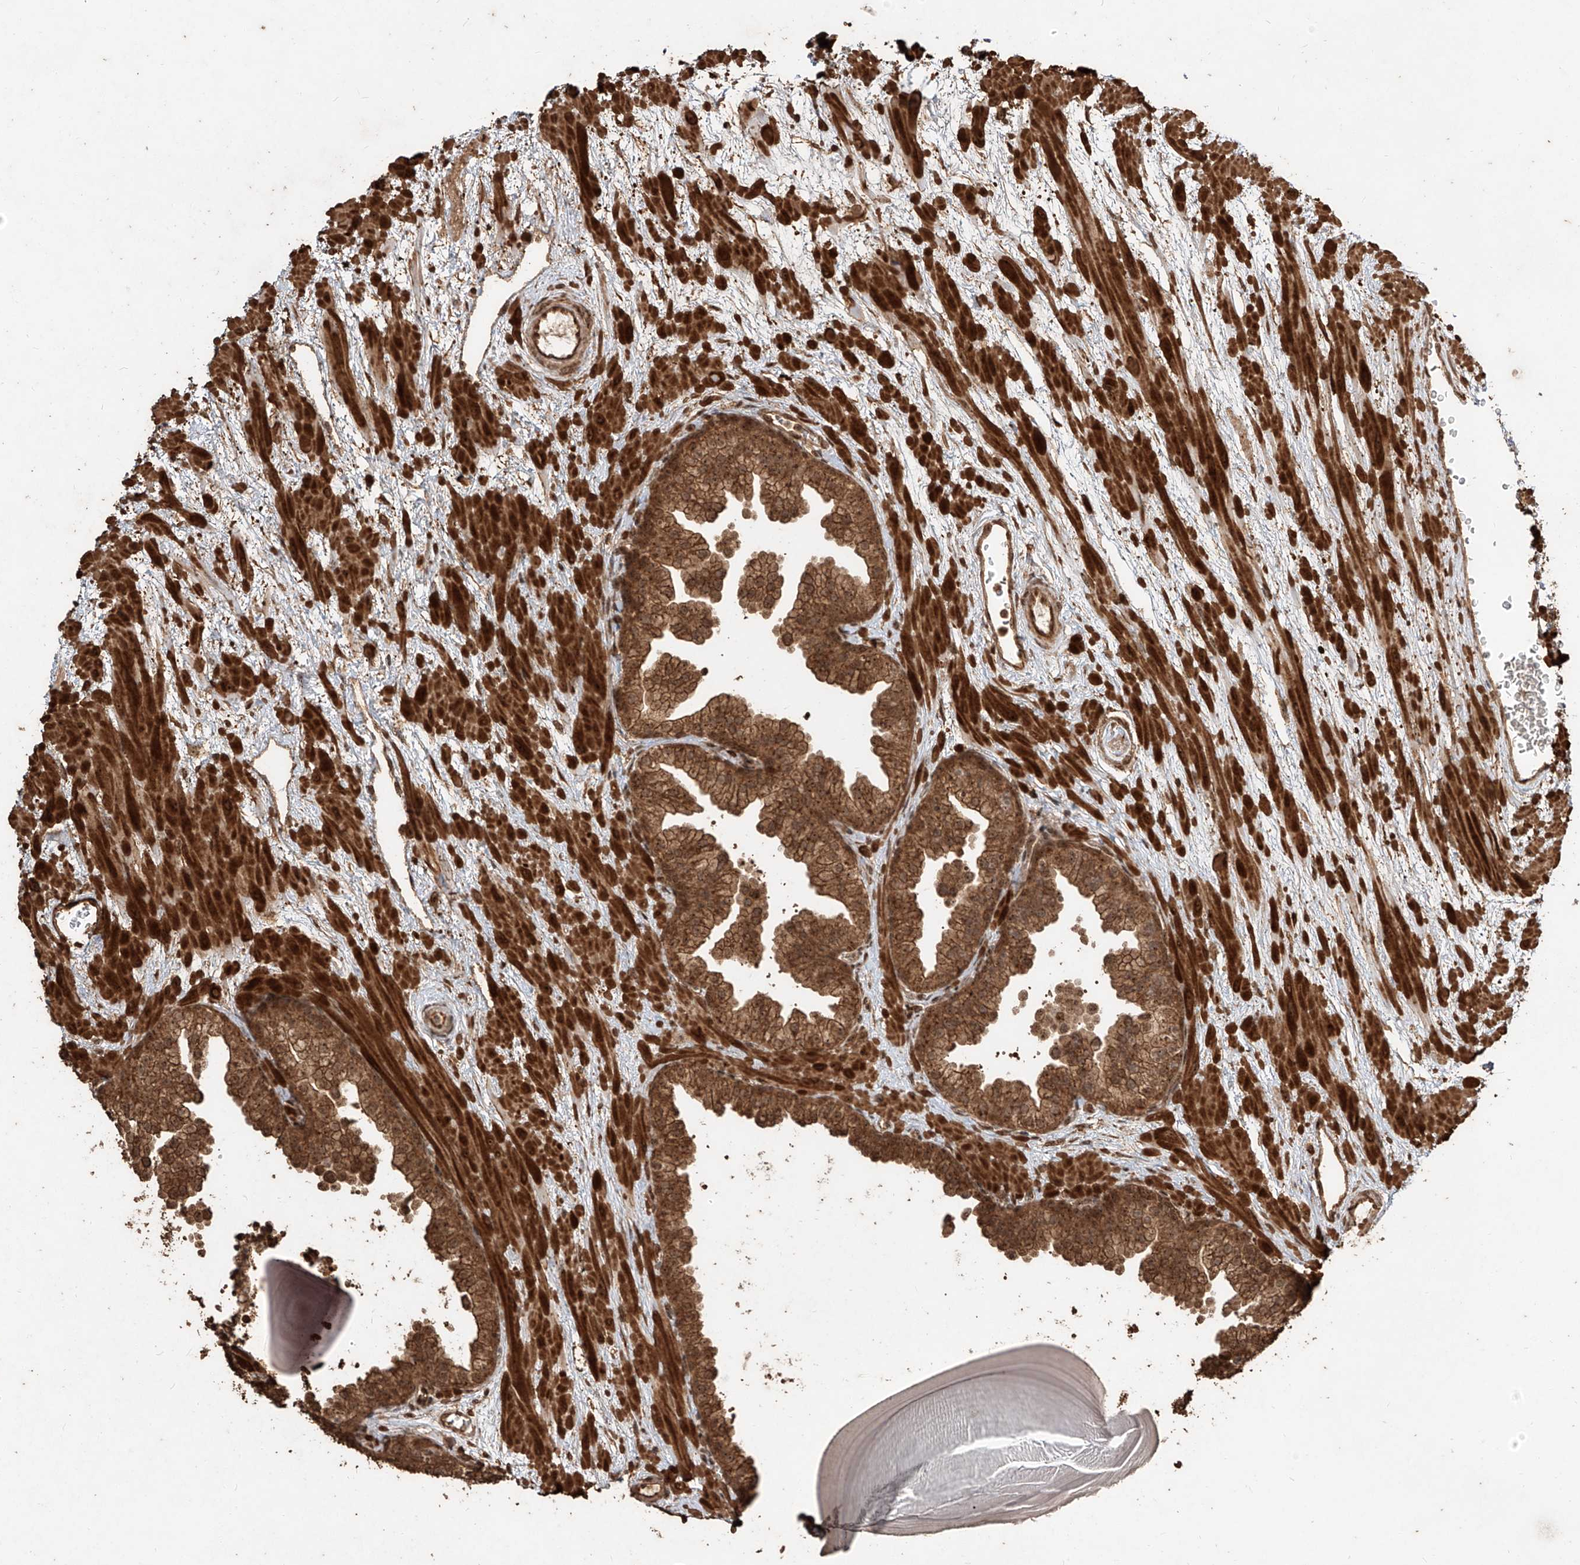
{"staining": {"intensity": "strong", "quantity": ">75%", "location": "cytoplasmic/membranous,nuclear"}, "tissue": "prostate", "cell_type": "Glandular cells", "image_type": "normal", "snomed": [{"axis": "morphology", "description": "Normal tissue, NOS"}, {"axis": "topography", "description": "Prostate"}], "caption": "The immunohistochemical stain labels strong cytoplasmic/membranous,nuclear expression in glandular cells of normal prostate. (DAB (3,3'-diaminobenzidine) IHC, brown staining for protein, blue staining for nuclei).", "gene": "ZNF660", "patient": {"sex": "male", "age": 48}}